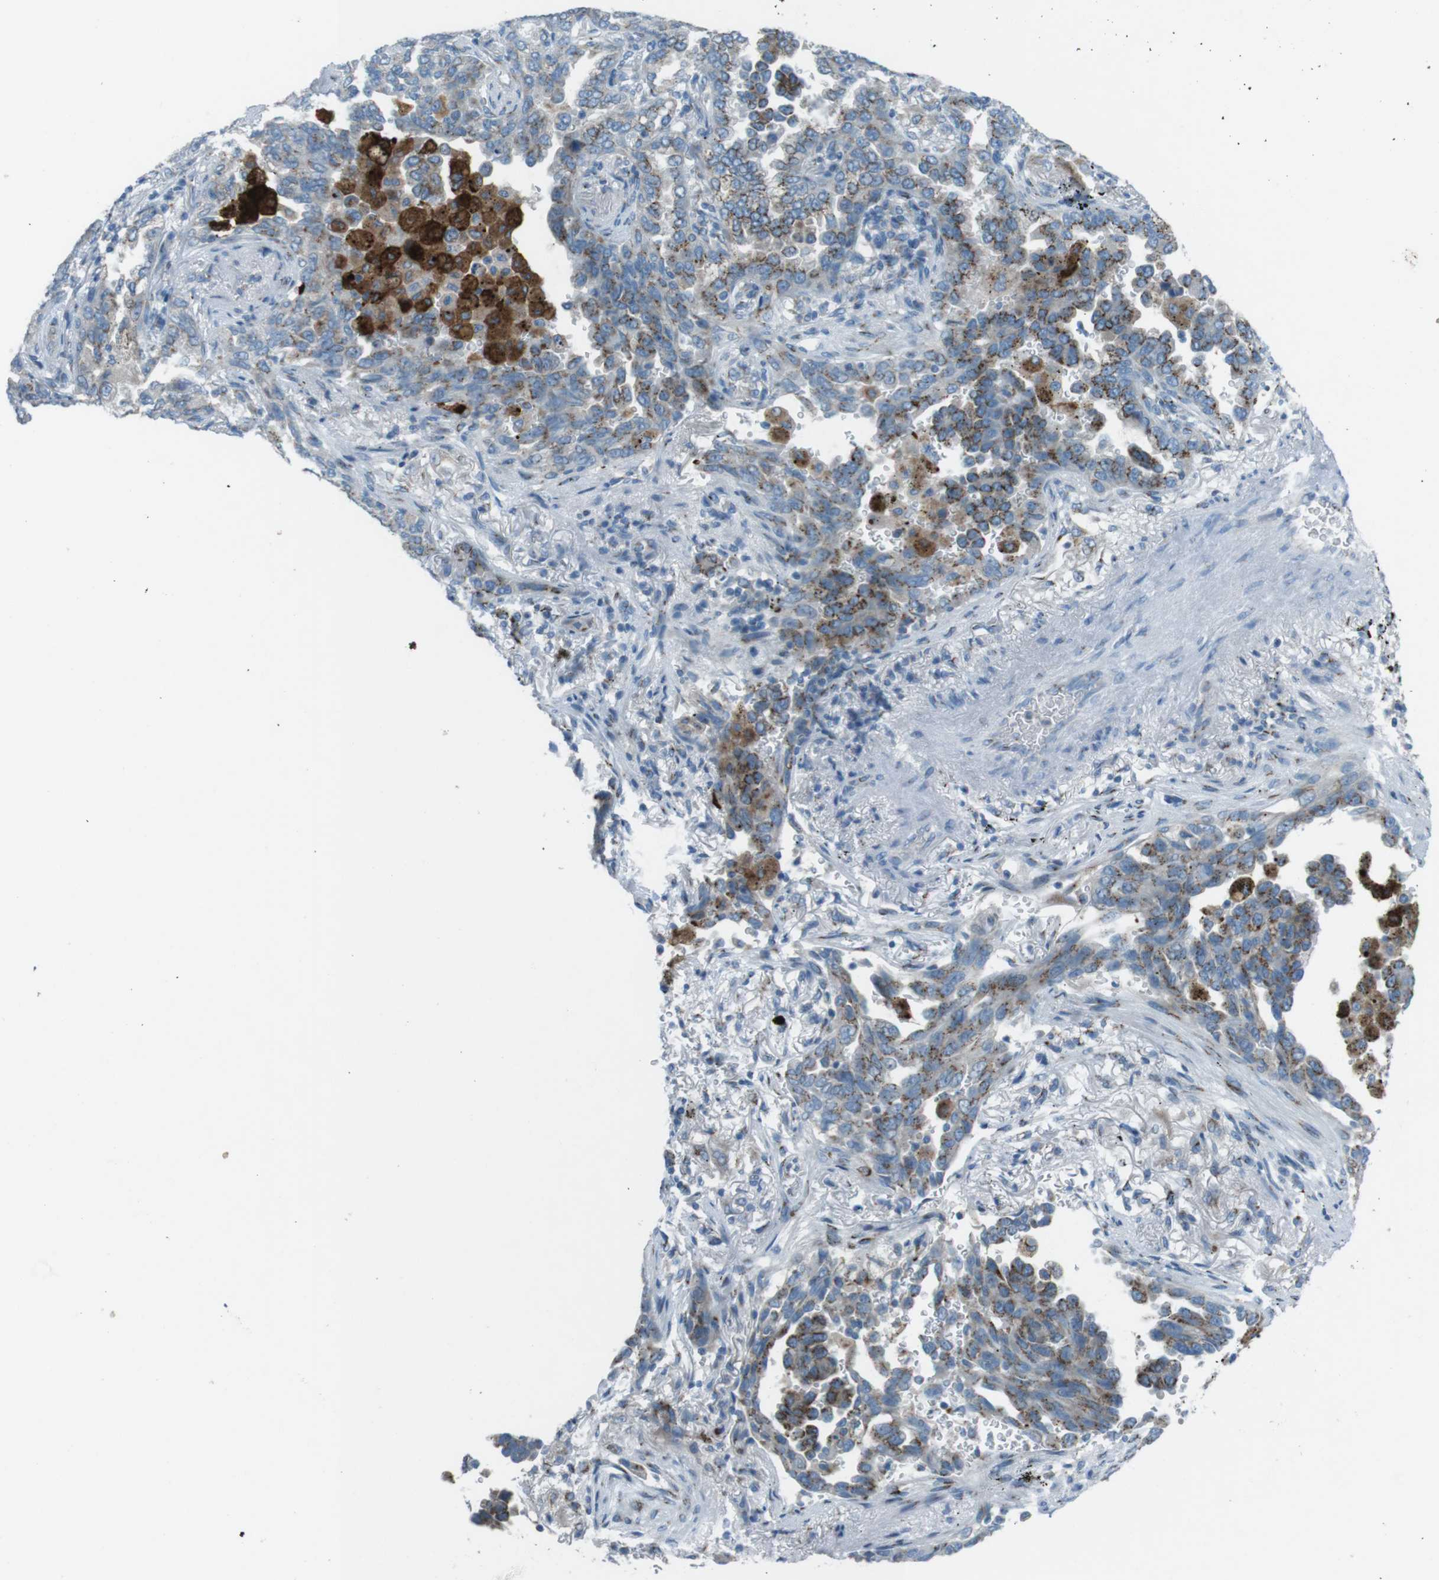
{"staining": {"intensity": "moderate", "quantity": "25%-75%", "location": "cytoplasmic/membranous"}, "tissue": "lung cancer", "cell_type": "Tumor cells", "image_type": "cancer", "snomed": [{"axis": "morphology", "description": "Normal tissue, NOS"}, {"axis": "morphology", "description": "Adenocarcinoma, NOS"}, {"axis": "topography", "description": "Lung"}], "caption": "The immunohistochemical stain labels moderate cytoplasmic/membranous expression in tumor cells of adenocarcinoma (lung) tissue.", "gene": "TXNDC15", "patient": {"sex": "male", "age": 59}}